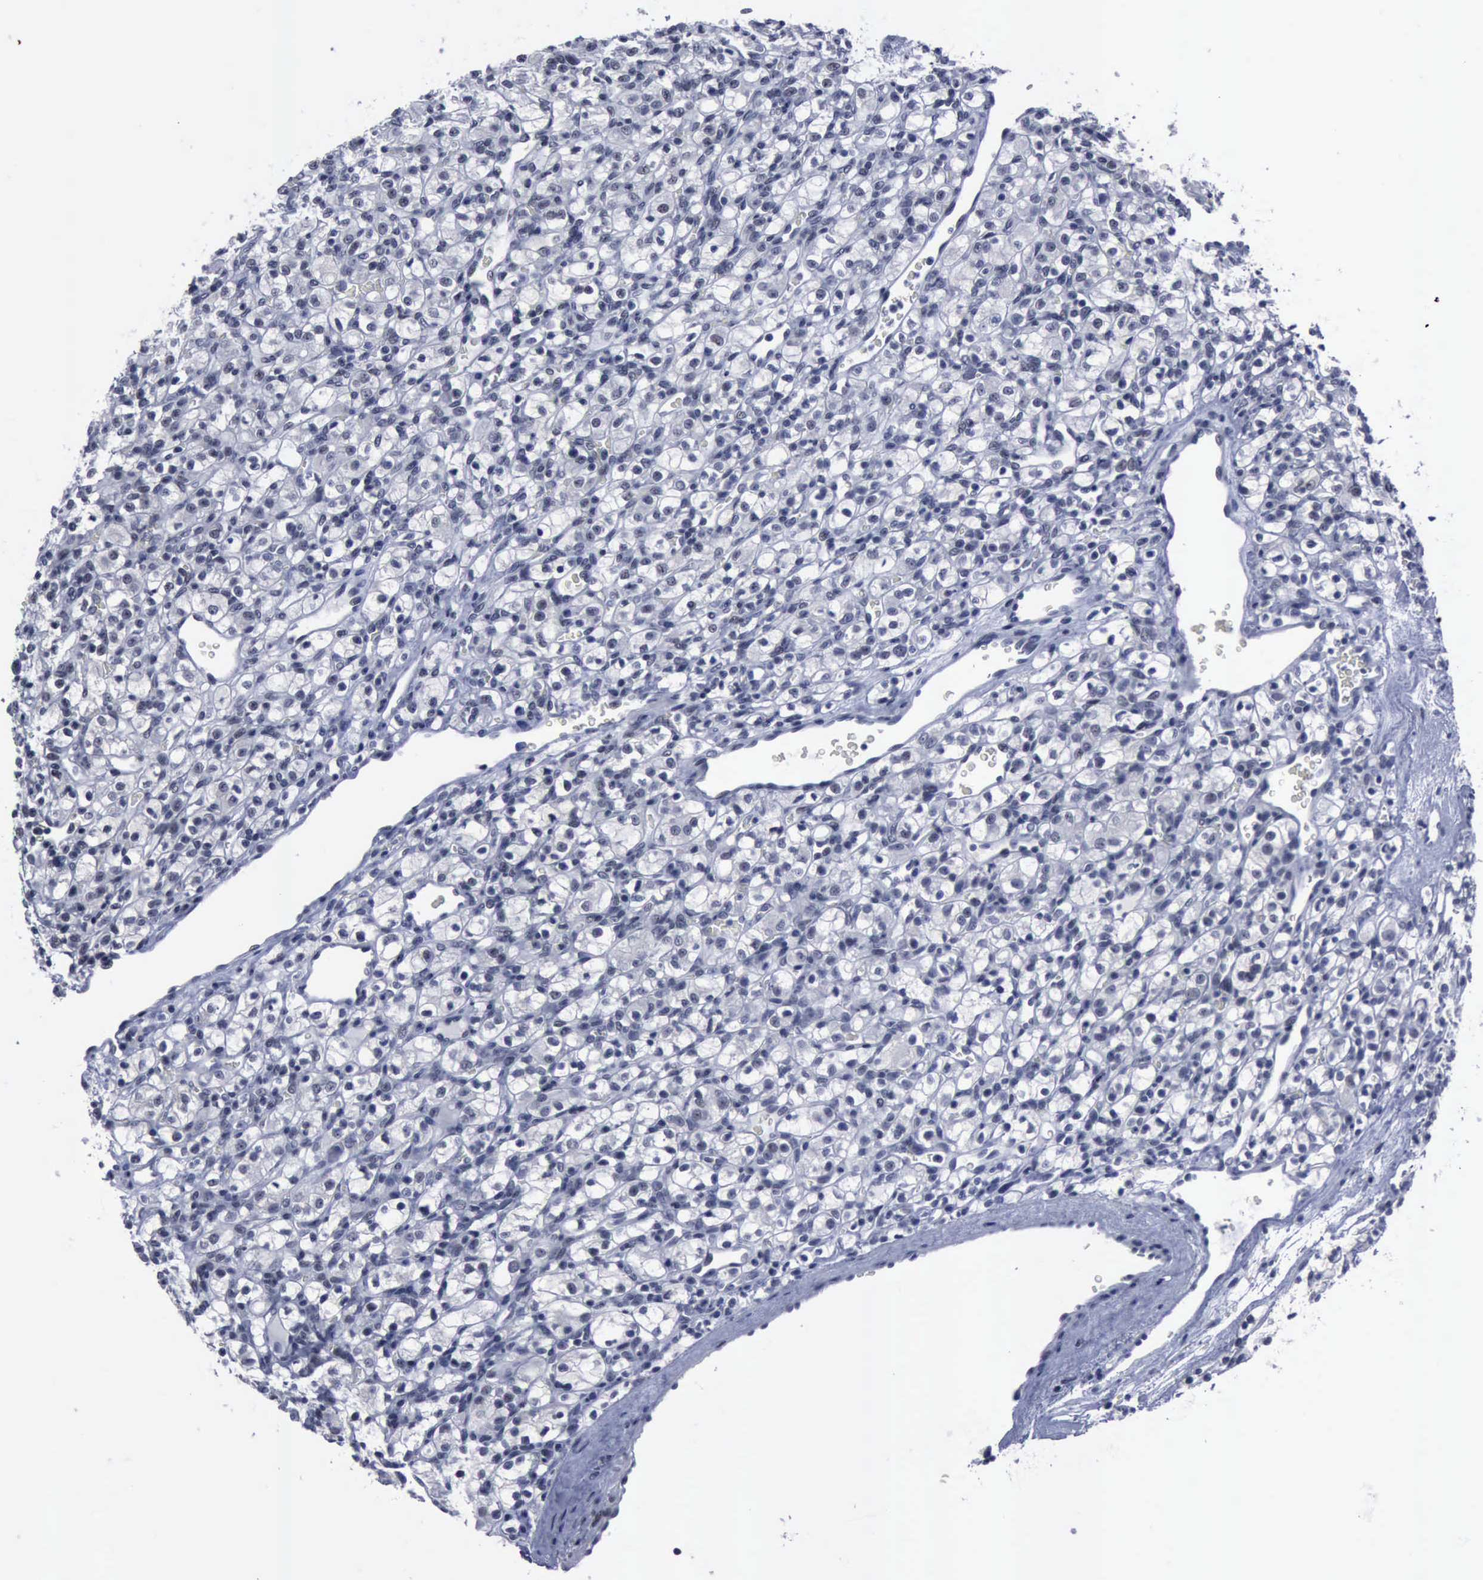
{"staining": {"intensity": "negative", "quantity": "none", "location": "none"}, "tissue": "renal cancer", "cell_type": "Tumor cells", "image_type": "cancer", "snomed": [{"axis": "morphology", "description": "Adenocarcinoma, NOS"}, {"axis": "topography", "description": "Kidney"}], "caption": "This micrograph is of renal adenocarcinoma stained with immunohistochemistry (IHC) to label a protein in brown with the nuclei are counter-stained blue. There is no positivity in tumor cells.", "gene": "BRD1", "patient": {"sex": "female", "age": 62}}